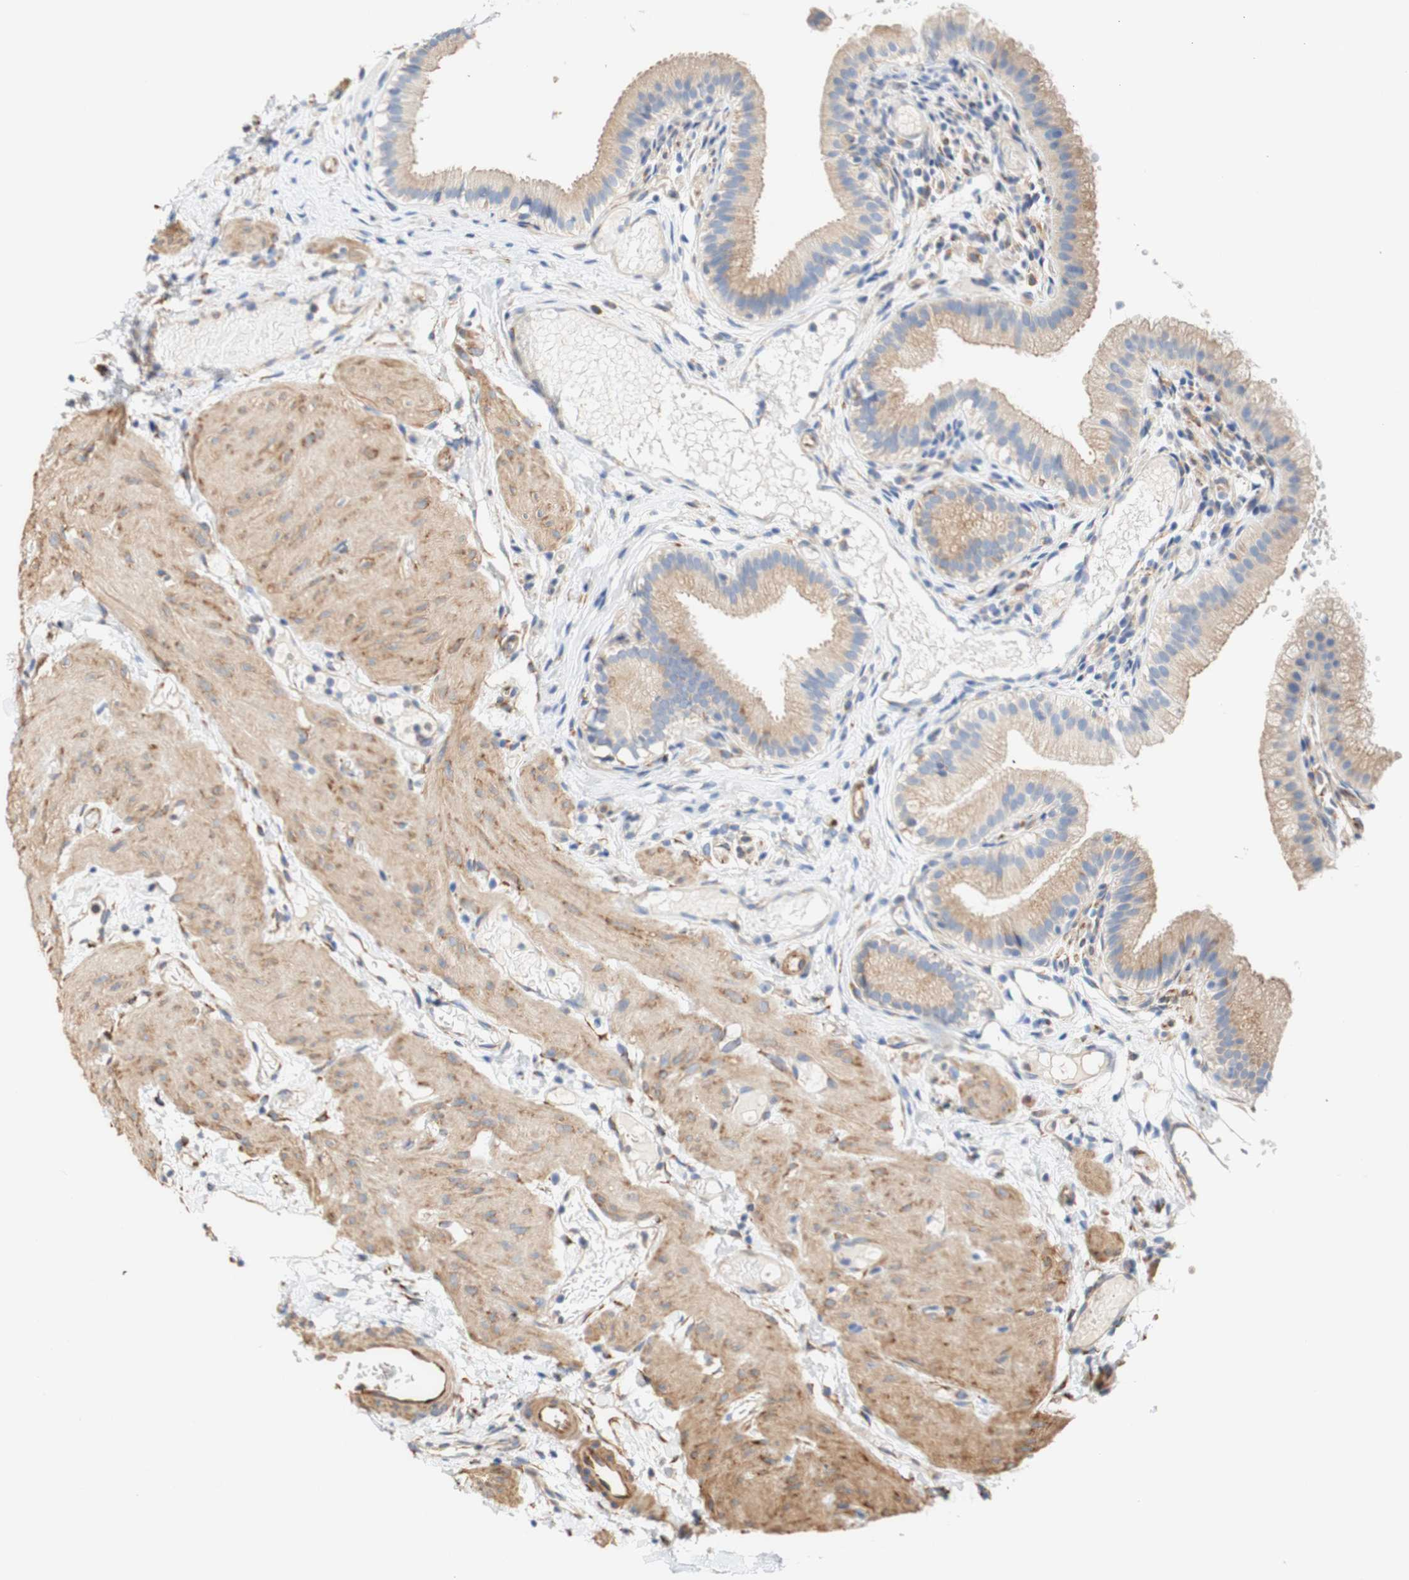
{"staining": {"intensity": "weak", "quantity": ">75%", "location": "cytoplasmic/membranous"}, "tissue": "gallbladder", "cell_type": "Glandular cells", "image_type": "normal", "snomed": [{"axis": "morphology", "description": "Normal tissue, NOS"}, {"axis": "topography", "description": "Gallbladder"}], "caption": "Approximately >75% of glandular cells in benign human gallbladder exhibit weak cytoplasmic/membranous protein expression as visualized by brown immunohistochemical staining.", "gene": "EIF2AK4", "patient": {"sex": "female", "age": 26}}